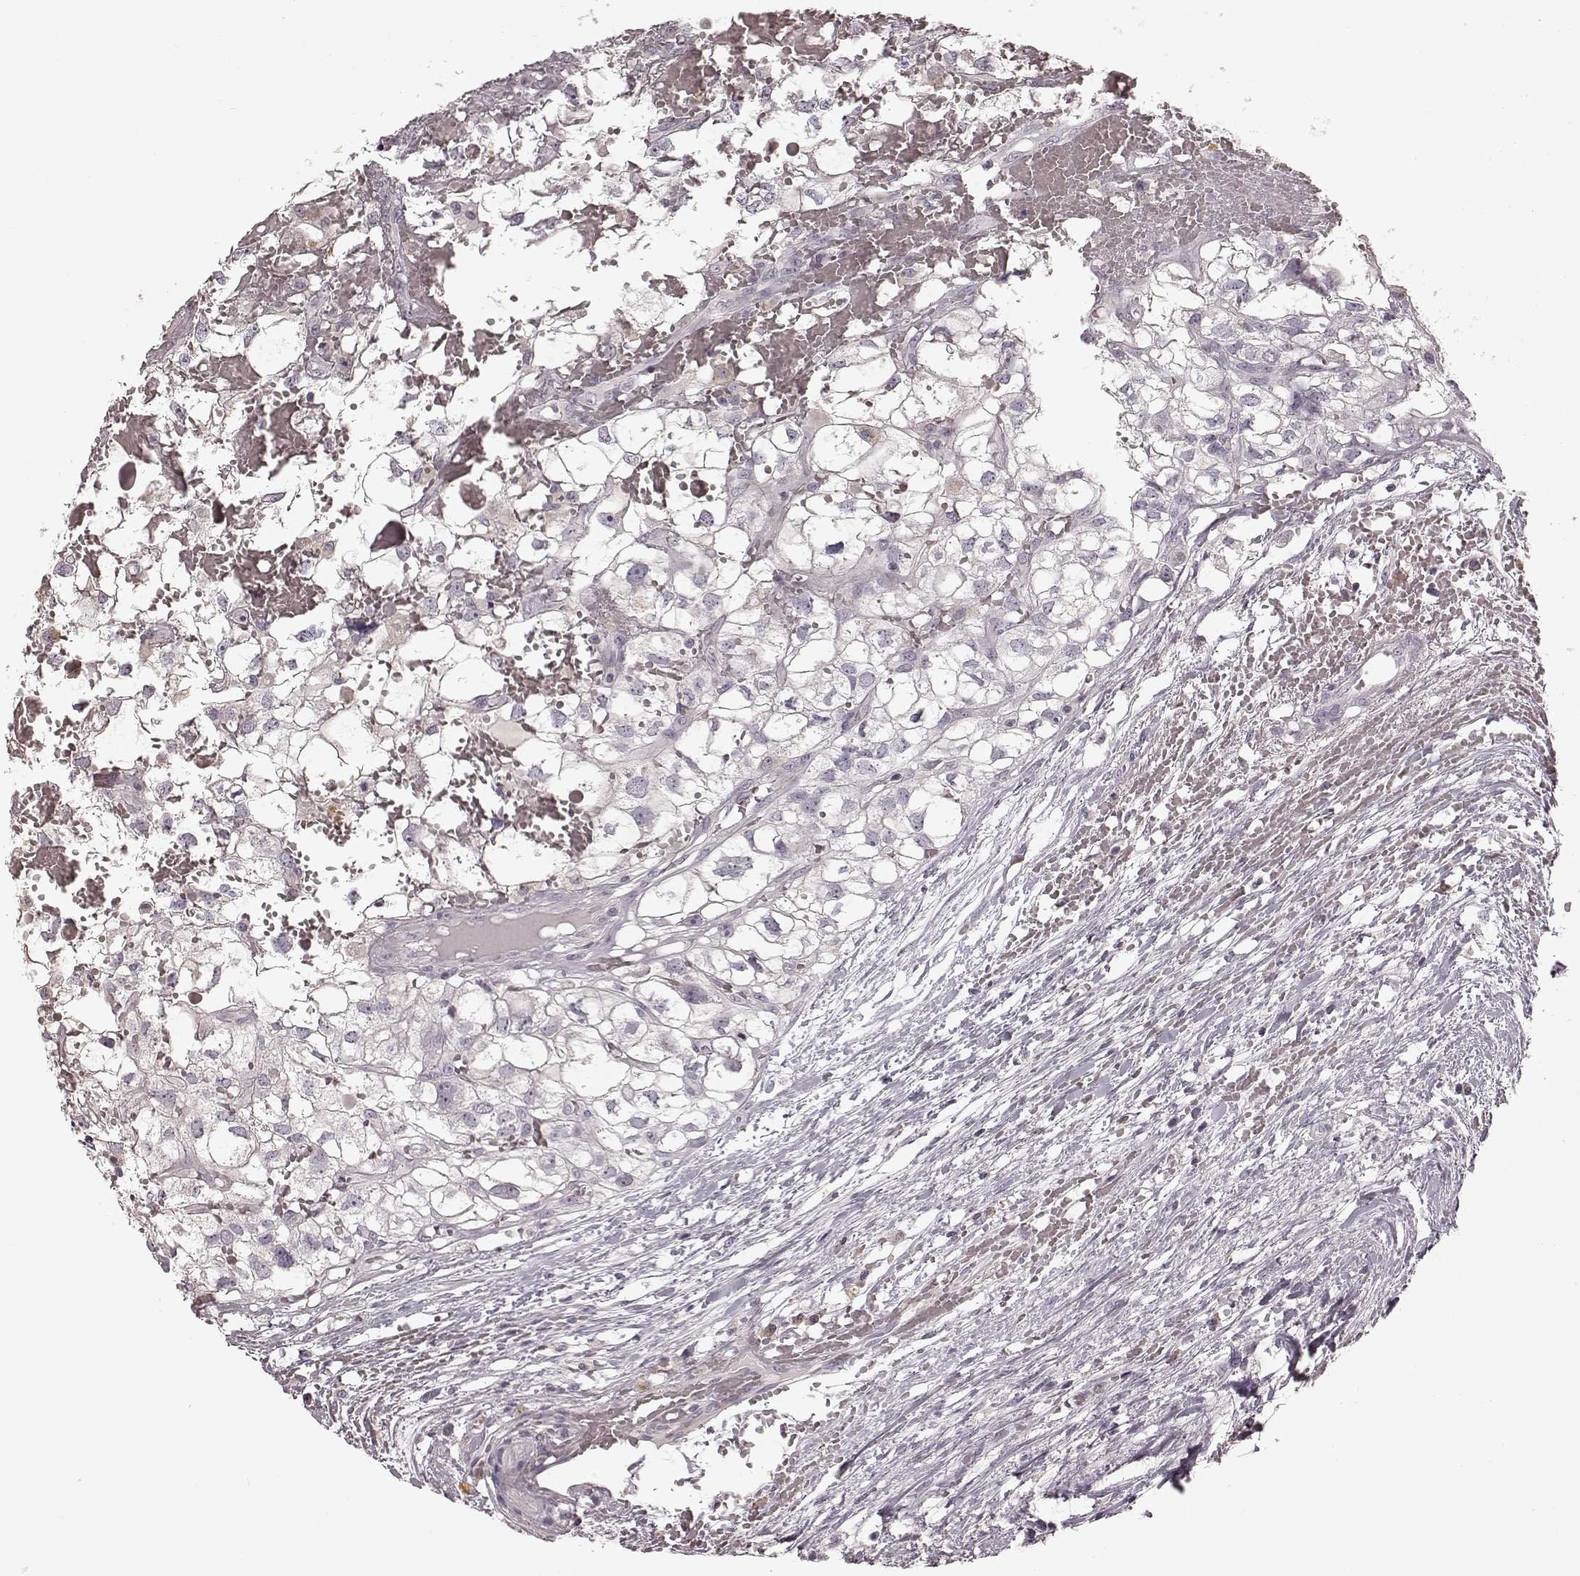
{"staining": {"intensity": "negative", "quantity": "none", "location": "none"}, "tissue": "renal cancer", "cell_type": "Tumor cells", "image_type": "cancer", "snomed": [{"axis": "morphology", "description": "Adenocarcinoma, NOS"}, {"axis": "topography", "description": "Kidney"}], "caption": "IHC image of human adenocarcinoma (renal) stained for a protein (brown), which reveals no expression in tumor cells. (Stains: DAB immunohistochemistry with hematoxylin counter stain, Microscopy: brightfield microscopy at high magnification).", "gene": "MIA", "patient": {"sex": "male", "age": 56}}